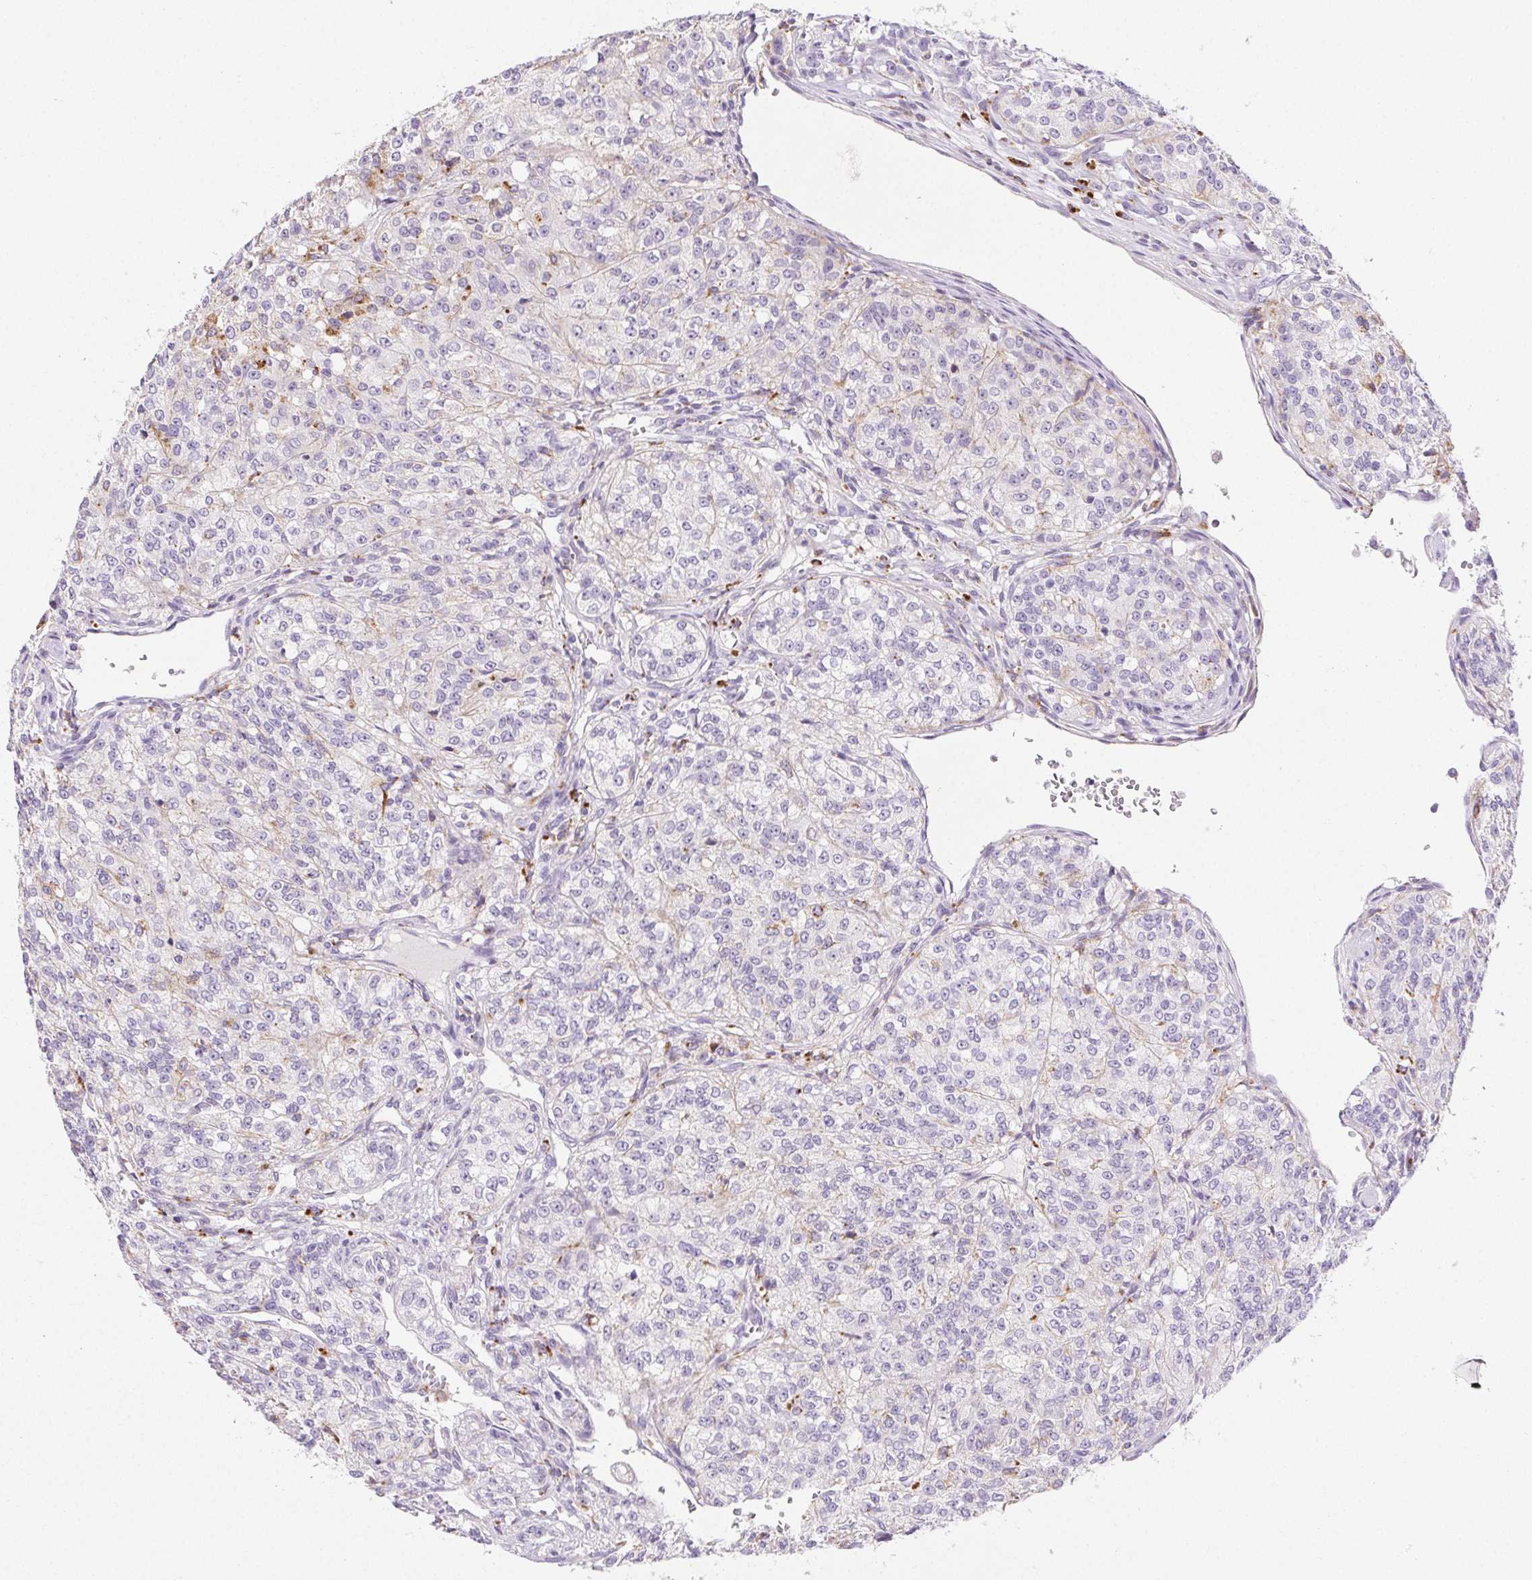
{"staining": {"intensity": "negative", "quantity": "none", "location": "none"}, "tissue": "renal cancer", "cell_type": "Tumor cells", "image_type": "cancer", "snomed": [{"axis": "morphology", "description": "Adenocarcinoma, NOS"}, {"axis": "topography", "description": "Kidney"}], "caption": "This is a histopathology image of IHC staining of renal cancer (adenocarcinoma), which shows no positivity in tumor cells.", "gene": "LIPA", "patient": {"sex": "female", "age": 63}}